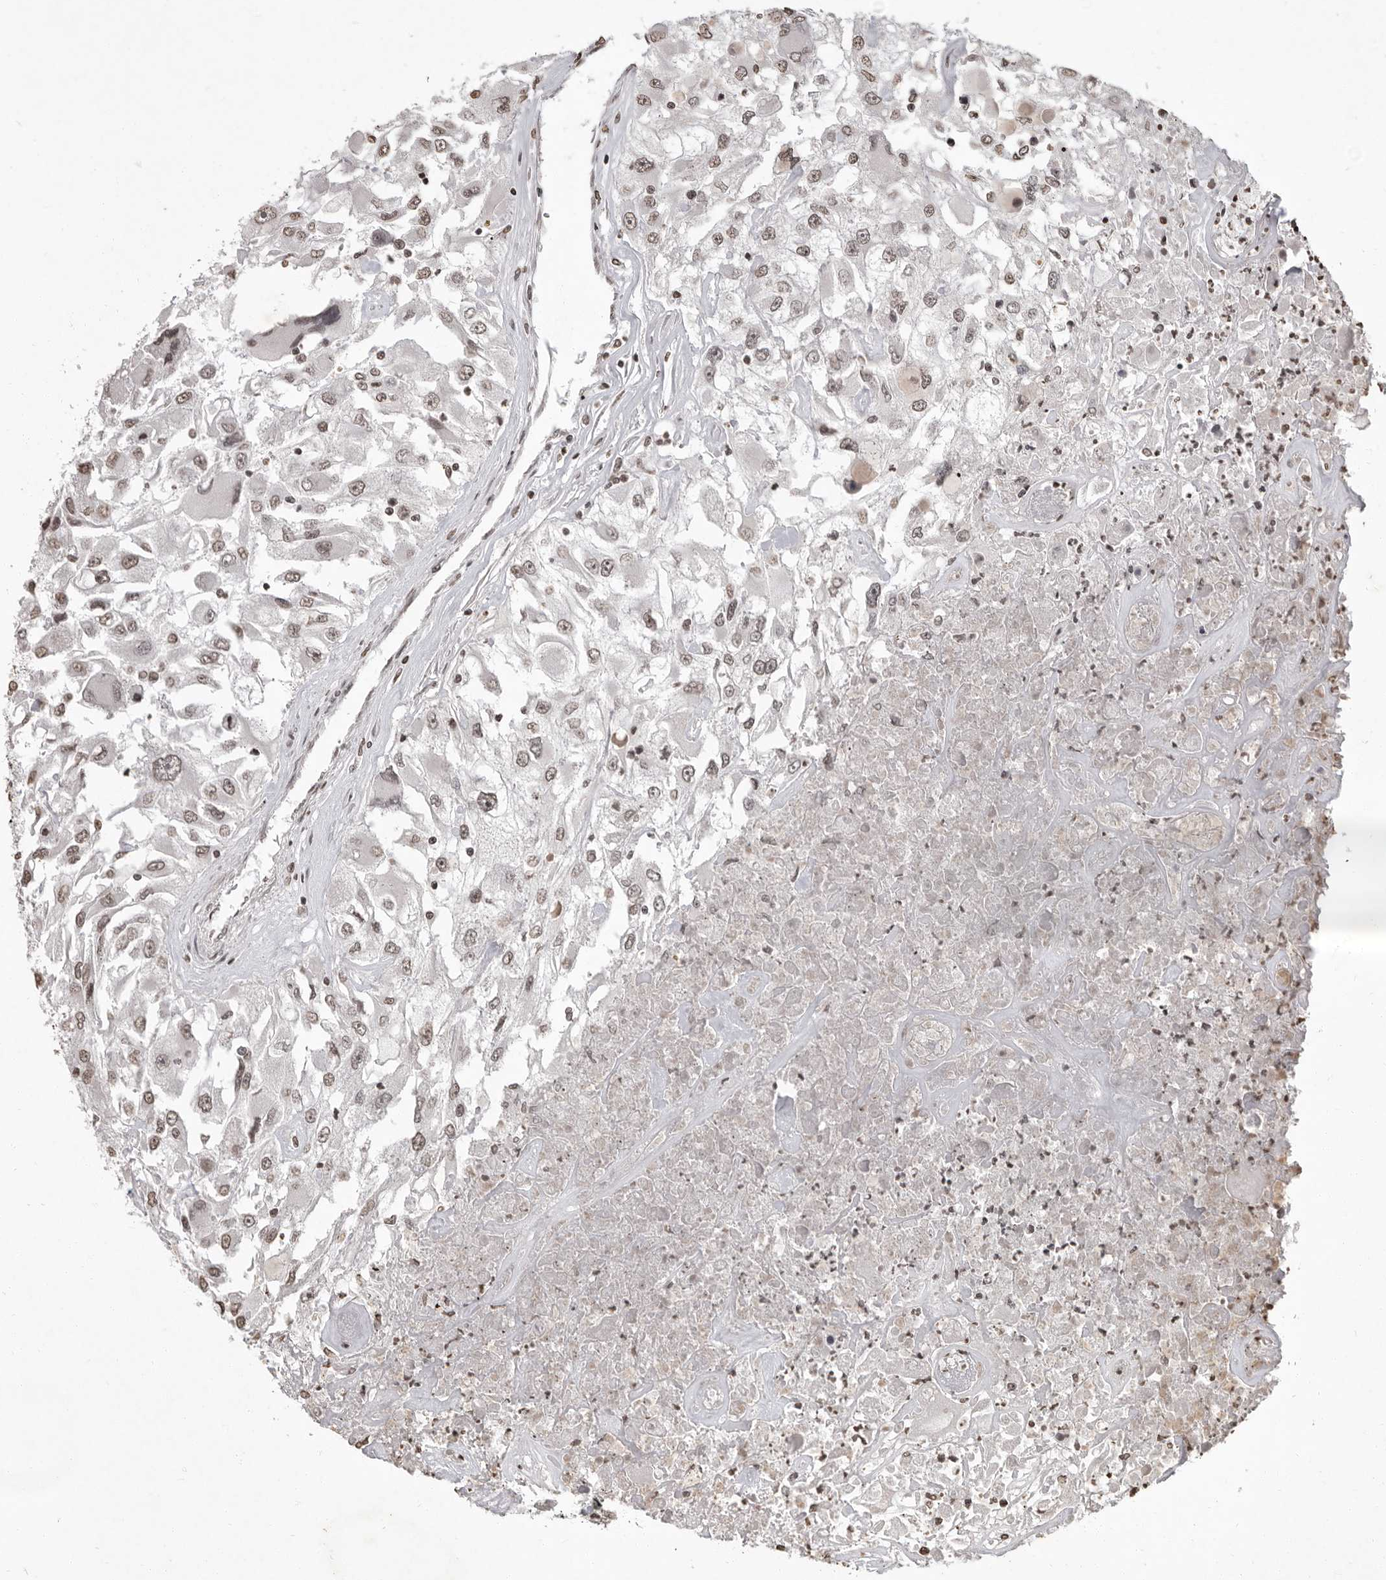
{"staining": {"intensity": "weak", "quantity": ">75%", "location": "nuclear"}, "tissue": "renal cancer", "cell_type": "Tumor cells", "image_type": "cancer", "snomed": [{"axis": "morphology", "description": "Adenocarcinoma, NOS"}, {"axis": "topography", "description": "Kidney"}], "caption": "Immunohistochemical staining of human renal adenocarcinoma shows low levels of weak nuclear staining in about >75% of tumor cells.", "gene": "WDR45", "patient": {"sex": "female", "age": 52}}